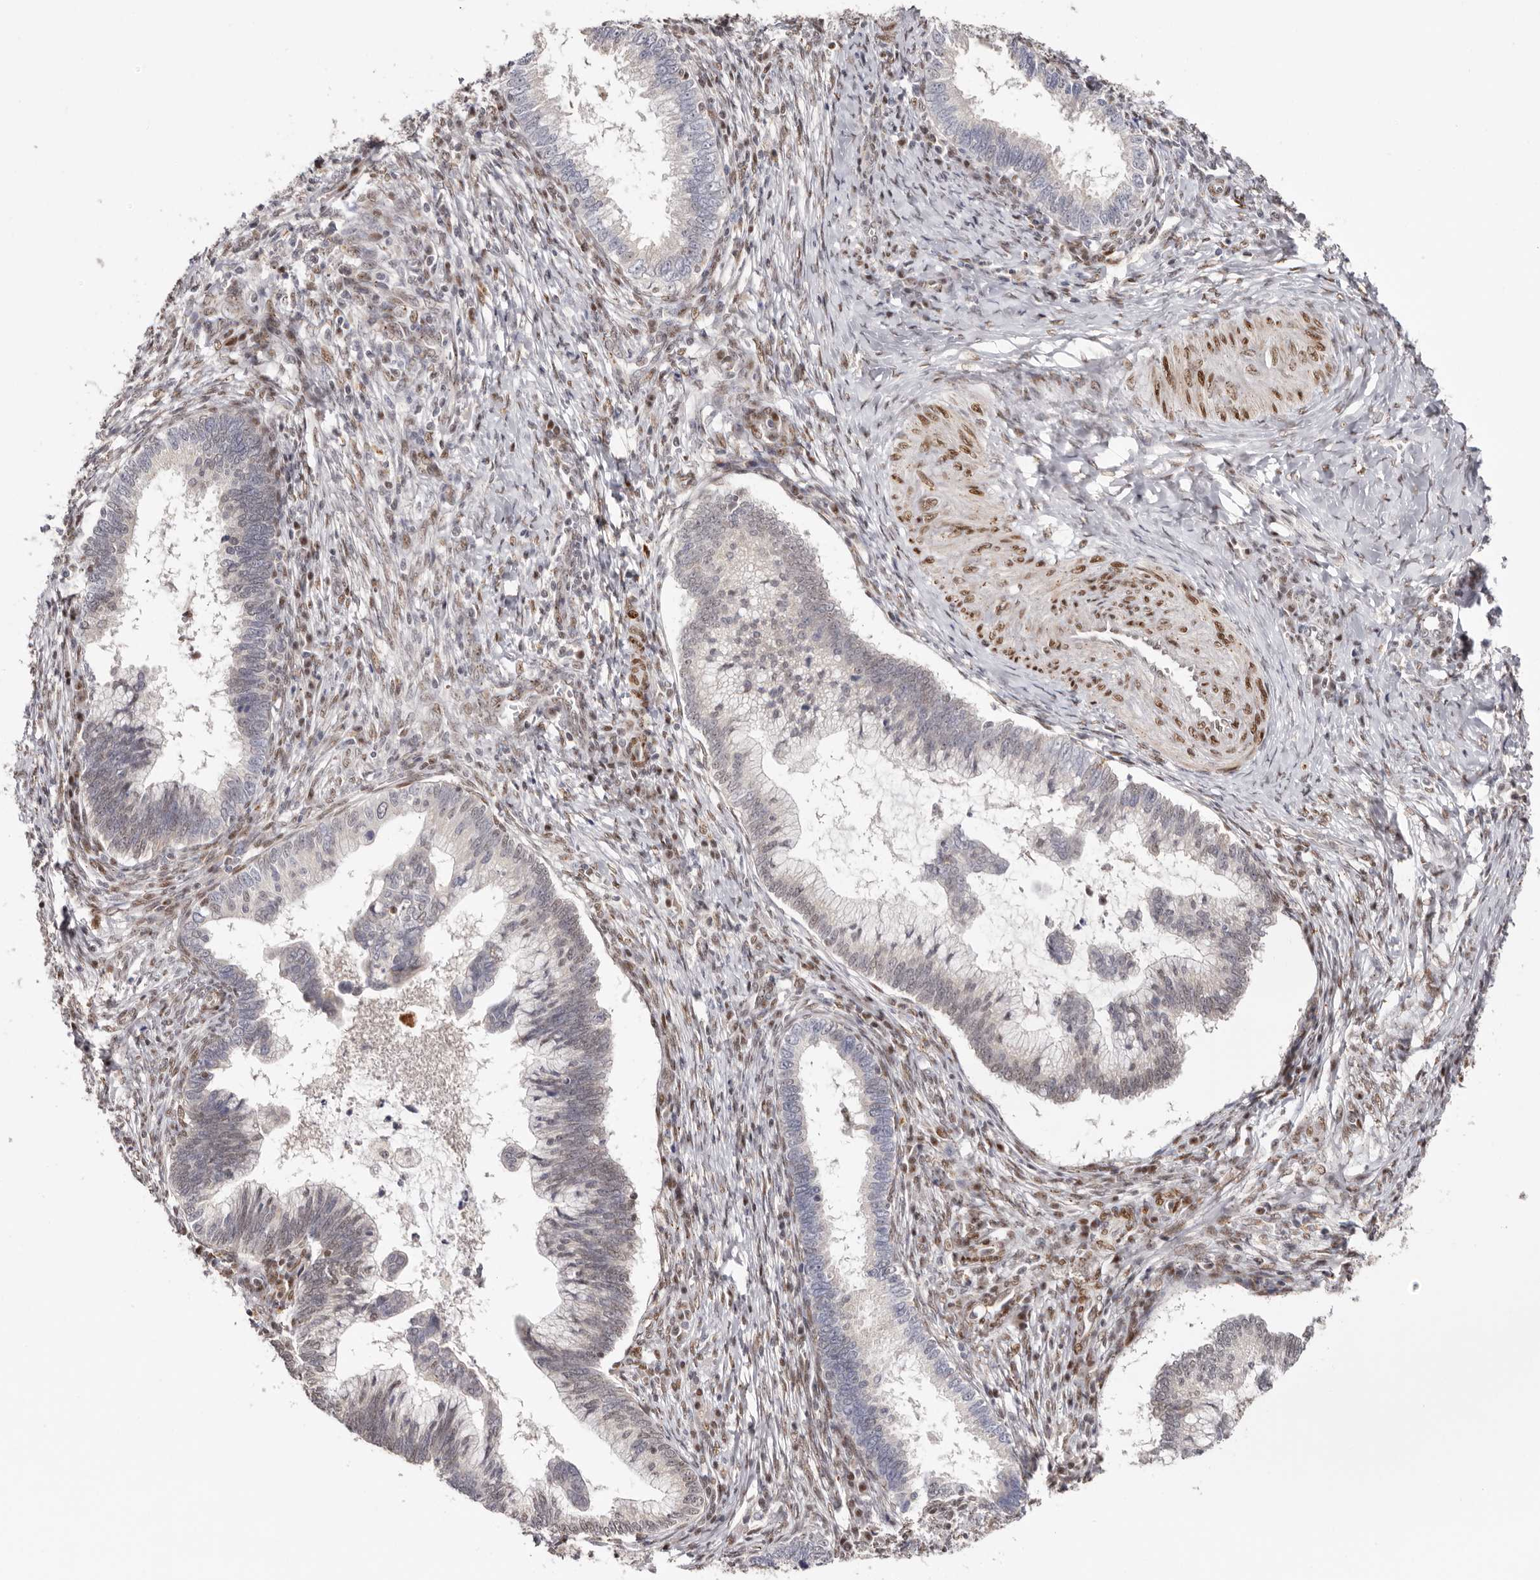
{"staining": {"intensity": "negative", "quantity": "none", "location": "none"}, "tissue": "cervical cancer", "cell_type": "Tumor cells", "image_type": "cancer", "snomed": [{"axis": "morphology", "description": "Adenocarcinoma, NOS"}, {"axis": "topography", "description": "Cervix"}], "caption": "An immunohistochemistry photomicrograph of adenocarcinoma (cervical) is shown. There is no staining in tumor cells of adenocarcinoma (cervical).", "gene": "SMAD7", "patient": {"sex": "female", "age": 36}}